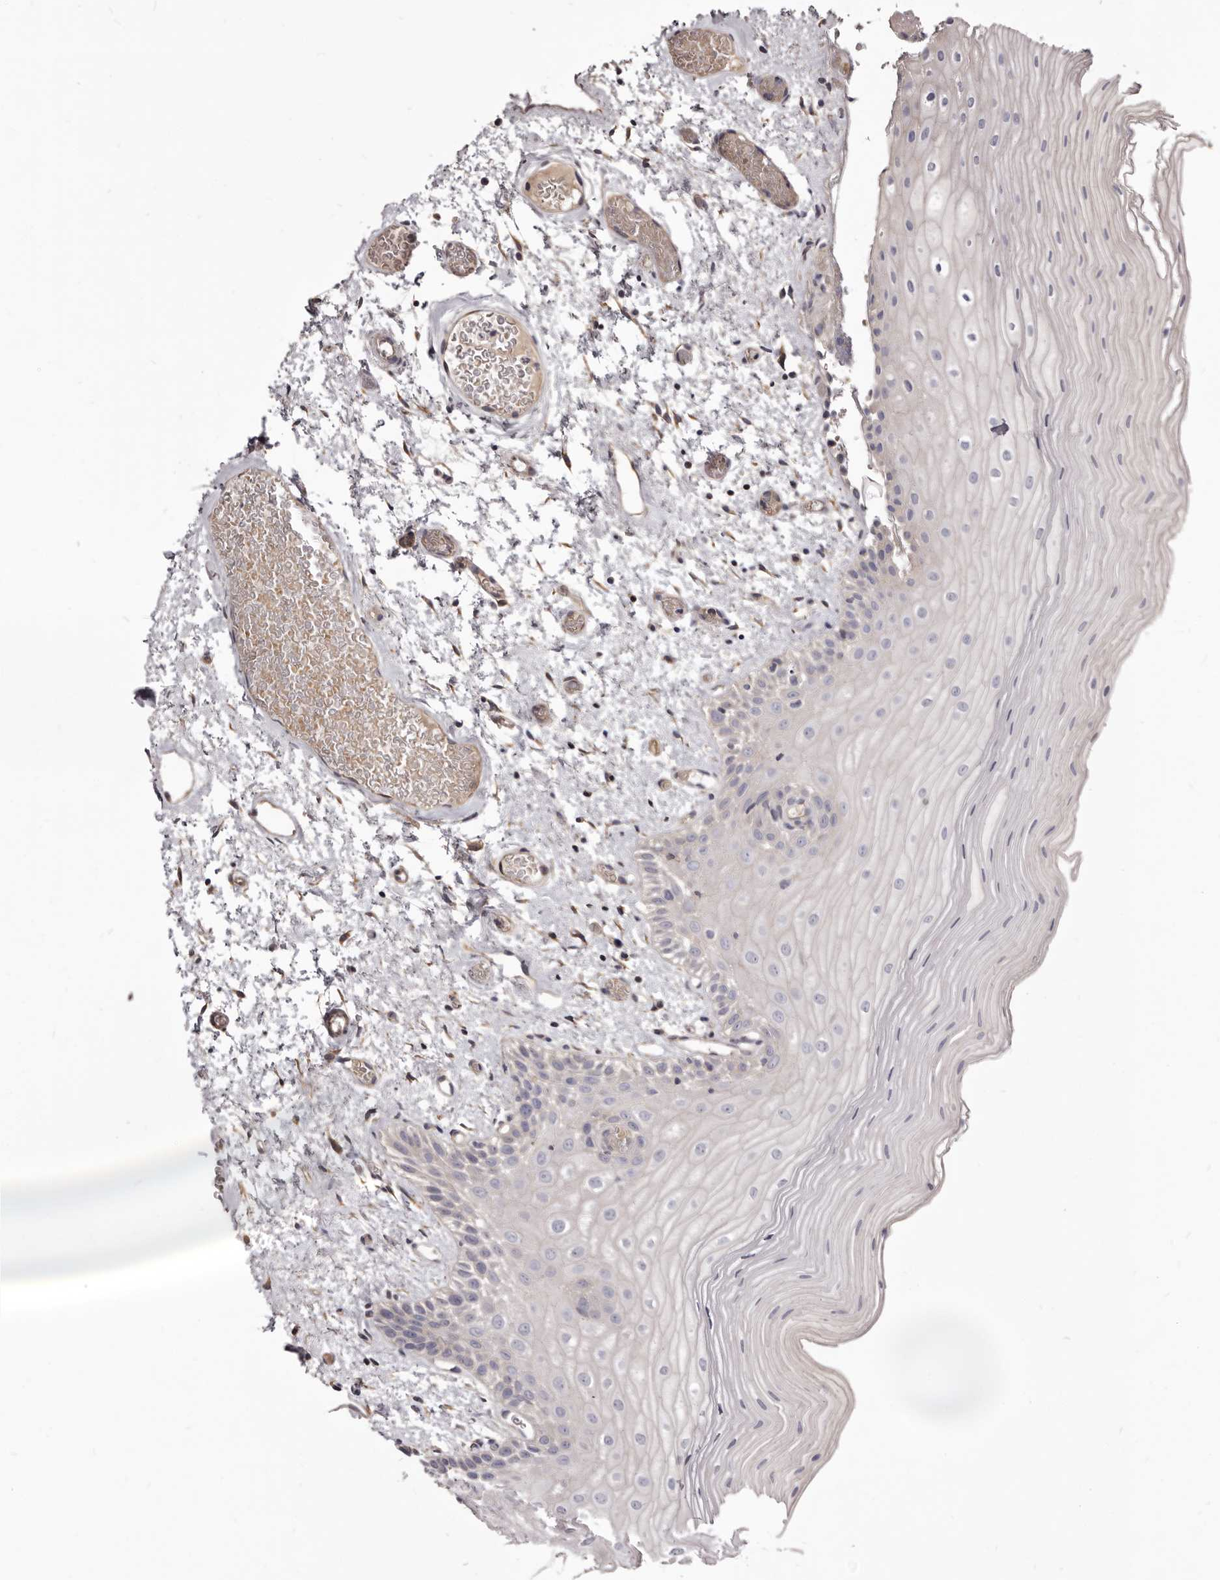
{"staining": {"intensity": "negative", "quantity": "none", "location": "none"}, "tissue": "oral mucosa", "cell_type": "Squamous epithelial cells", "image_type": "normal", "snomed": [{"axis": "morphology", "description": "Normal tissue, NOS"}, {"axis": "topography", "description": "Oral tissue"}], "caption": "An IHC micrograph of benign oral mucosa is shown. There is no staining in squamous epithelial cells of oral mucosa. Nuclei are stained in blue.", "gene": "FAS", "patient": {"sex": "male", "age": 52}}